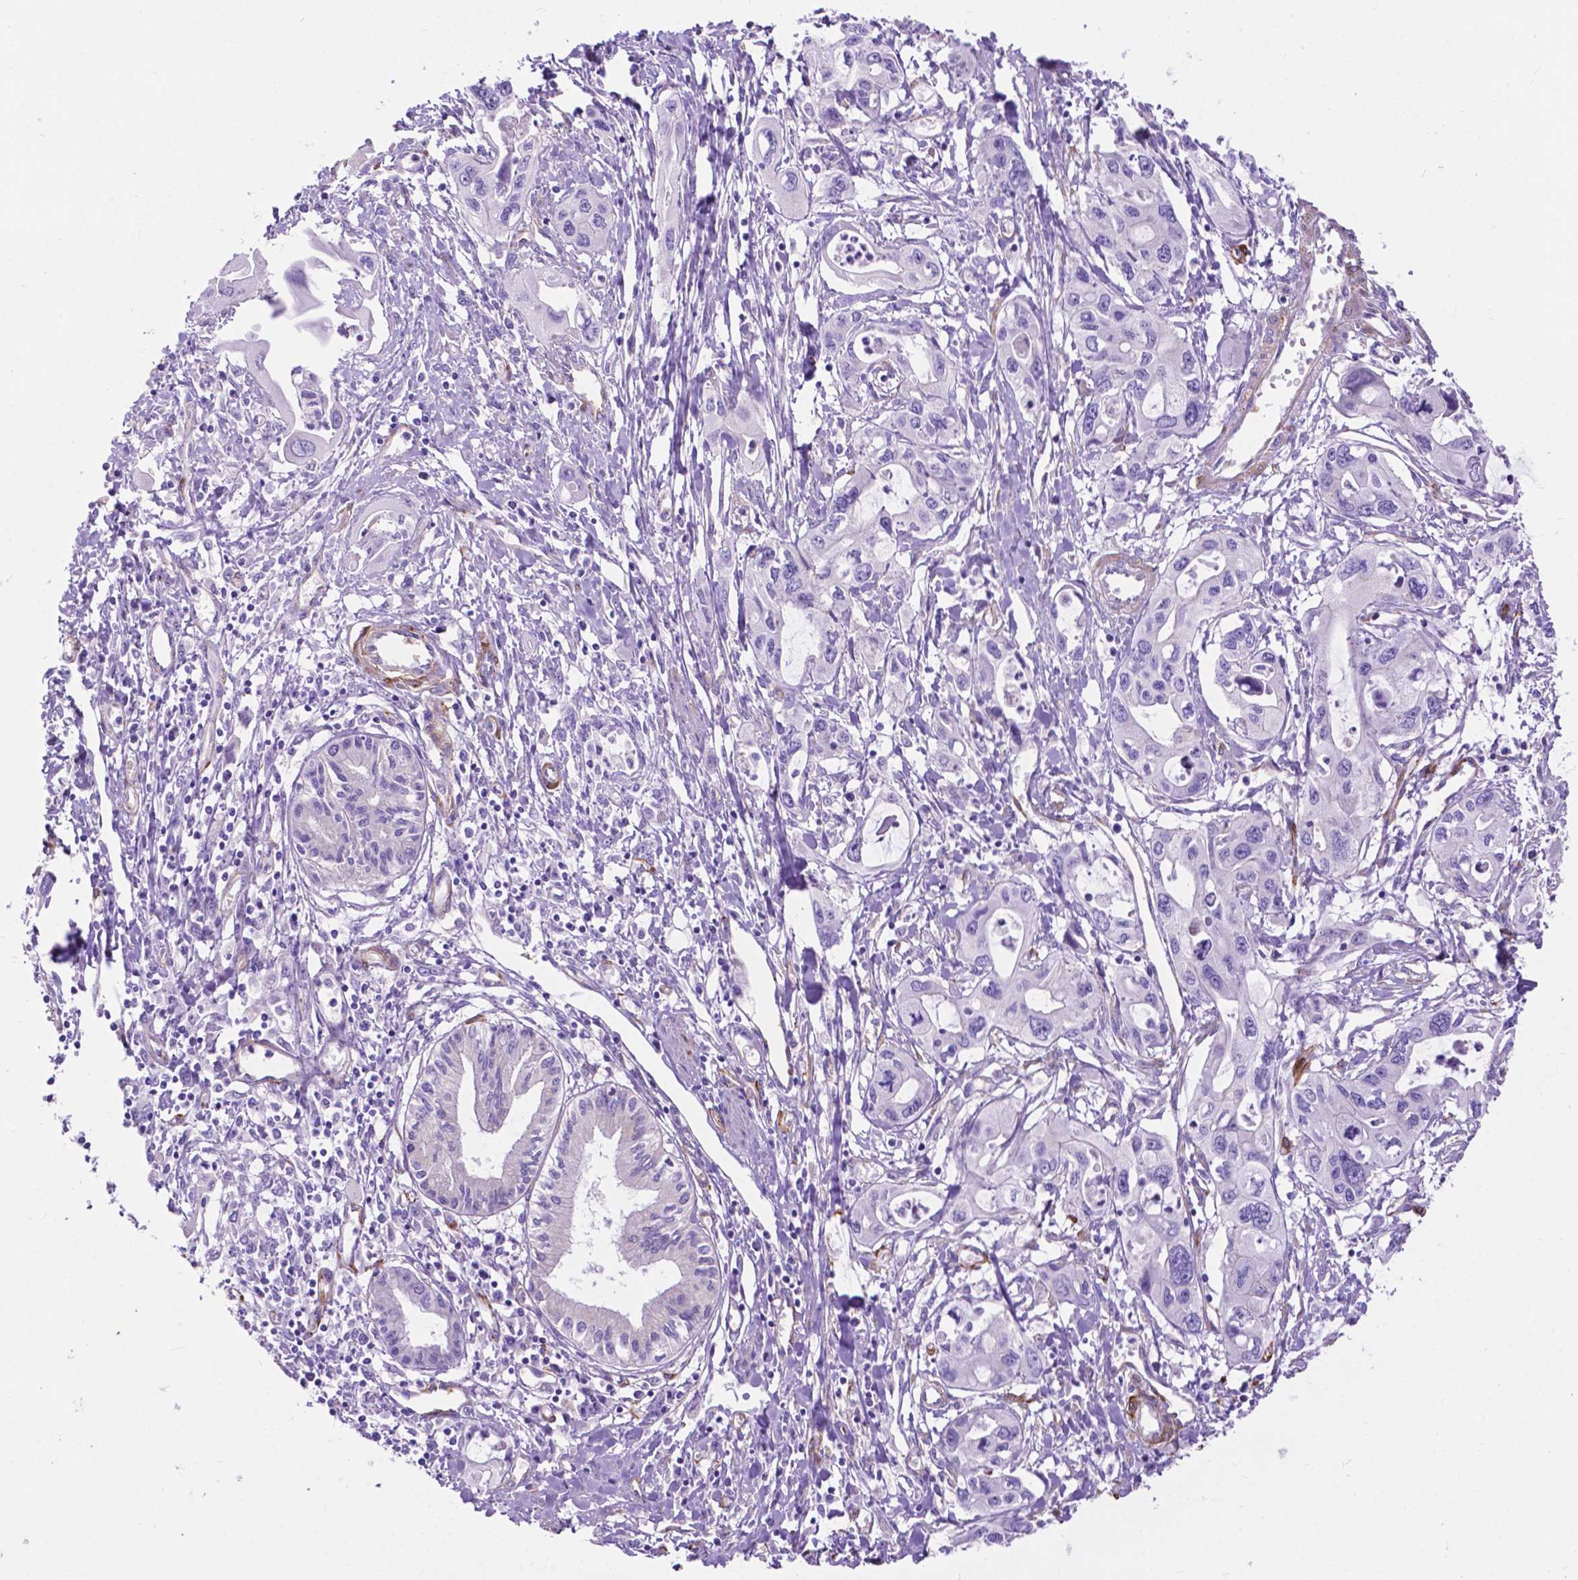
{"staining": {"intensity": "negative", "quantity": "none", "location": "none"}, "tissue": "pancreatic cancer", "cell_type": "Tumor cells", "image_type": "cancer", "snomed": [{"axis": "morphology", "description": "Adenocarcinoma, NOS"}, {"axis": "topography", "description": "Pancreas"}], "caption": "This is a histopathology image of immunohistochemistry (IHC) staining of pancreatic adenocarcinoma, which shows no positivity in tumor cells.", "gene": "PCDHA12", "patient": {"sex": "male", "age": 60}}